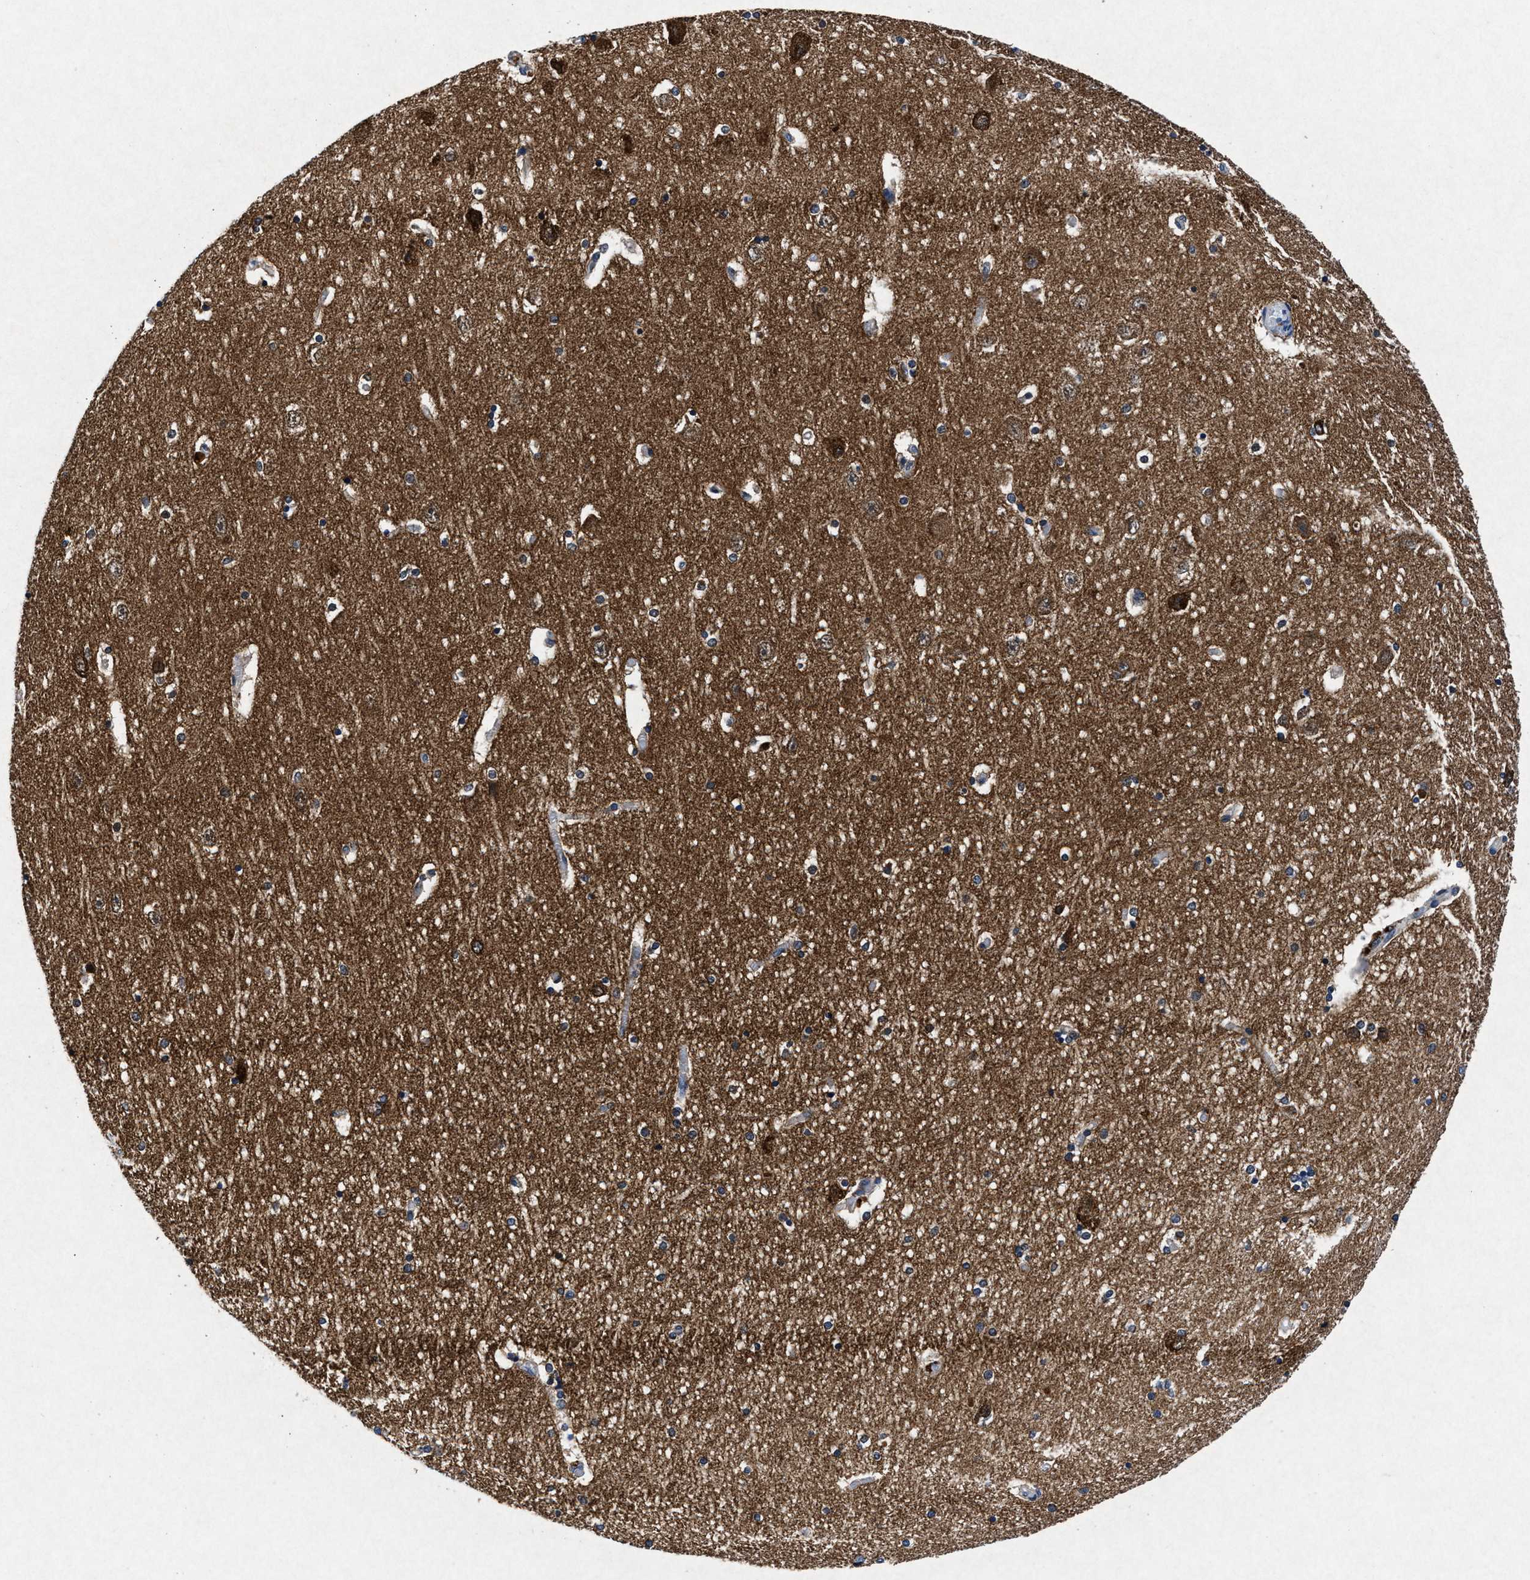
{"staining": {"intensity": "moderate", "quantity": "<25%", "location": "cytoplasmic/membranous"}, "tissue": "hippocampus", "cell_type": "Glial cells", "image_type": "normal", "snomed": [{"axis": "morphology", "description": "Normal tissue, NOS"}, {"axis": "topography", "description": "Hippocampus"}], "caption": "This photomicrograph shows immunohistochemistry staining of normal human hippocampus, with low moderate cytoplasmic/membranous expression in approximately <25% of glial cells.", "gene": "MAP6", "patient": {"sex": "female", "age": 54}}